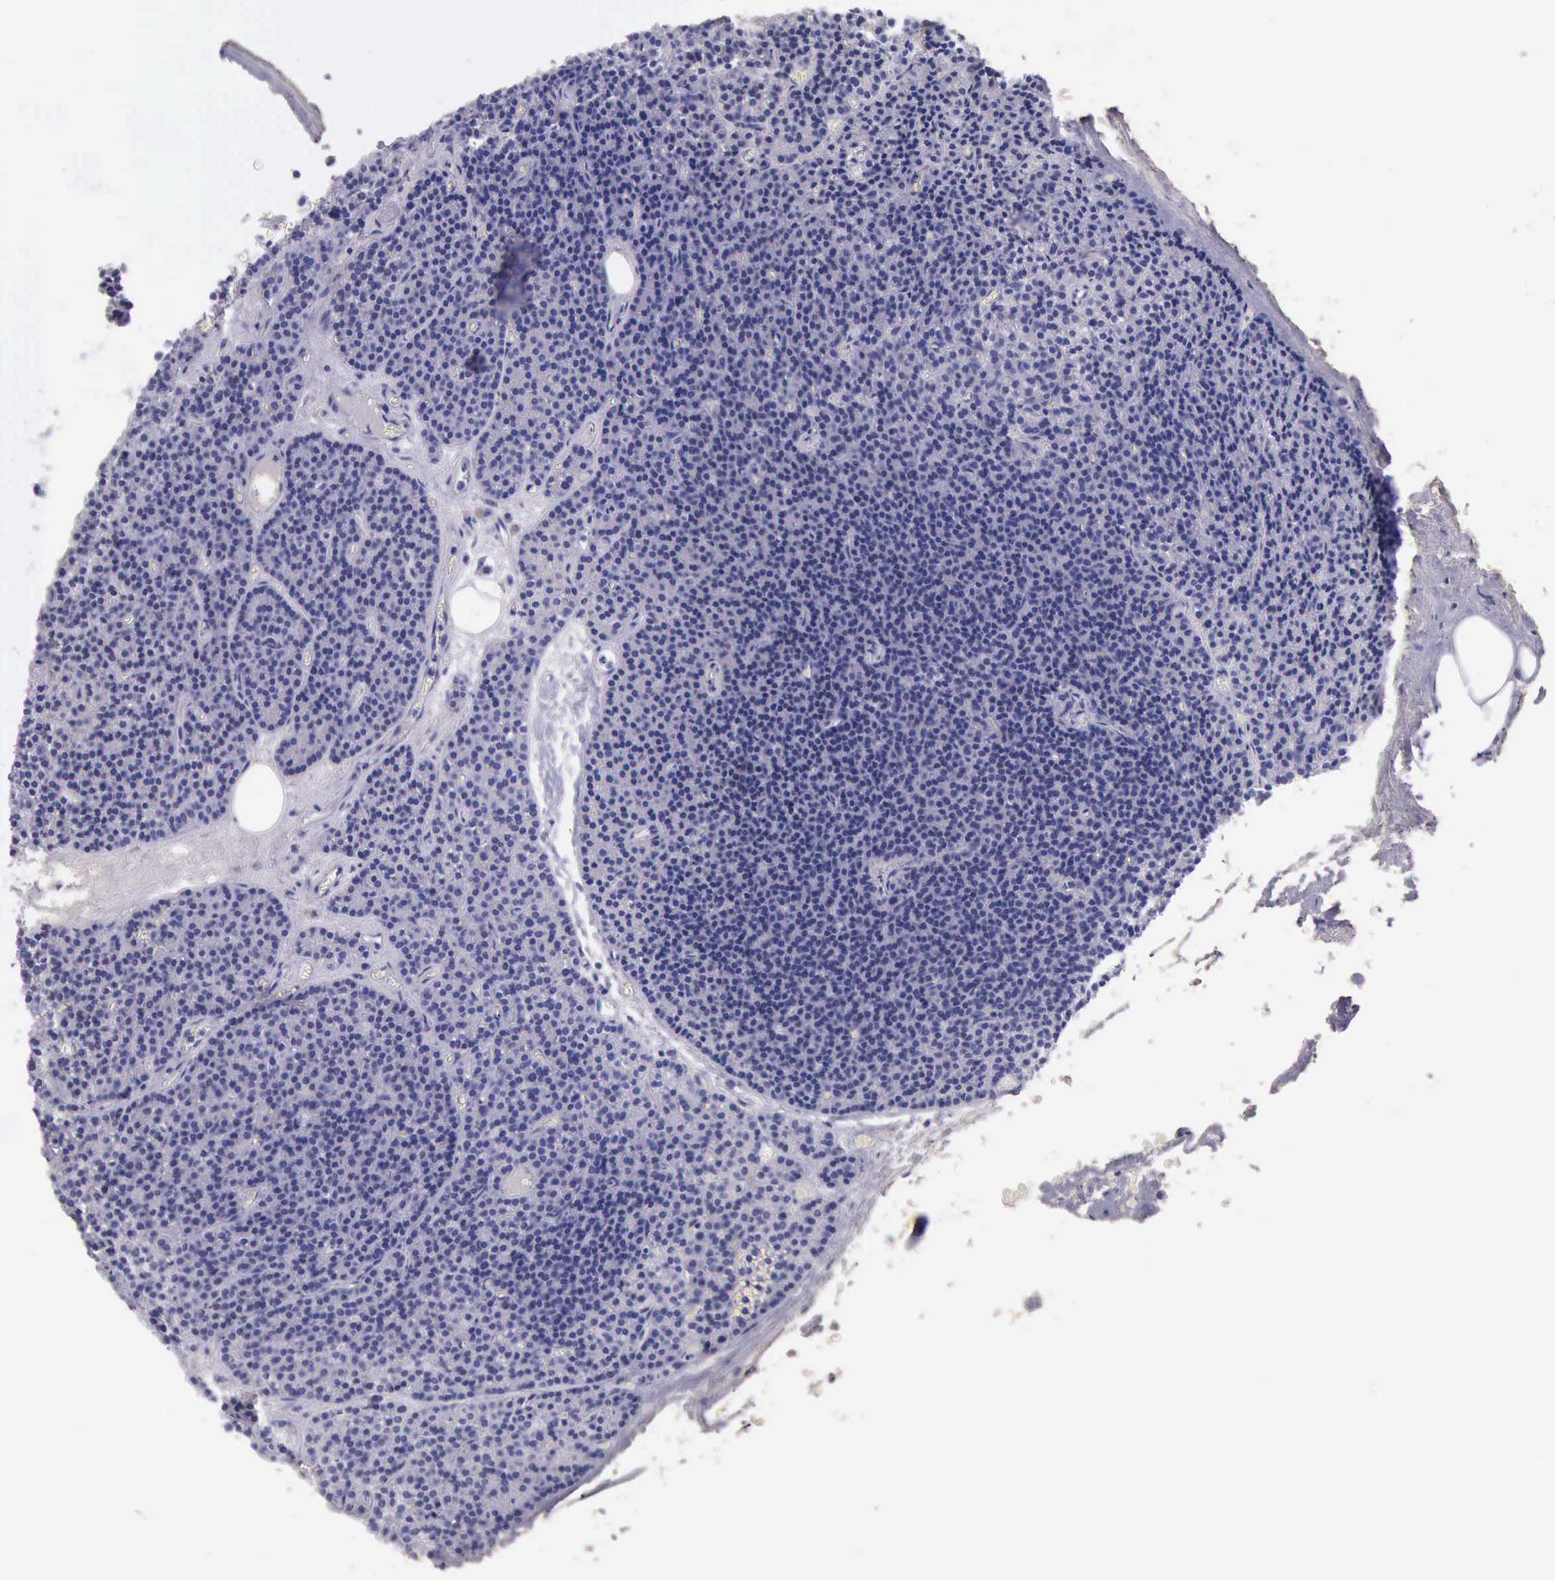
{"staining": {"intensity": "negative", "quantity": "none", "location": "none"}, "tissue": "parathyroid gland", "cell_type": "Glandular cells", "image_type": "normal", "snomed": [{"axis": "morphology", "description": "Normal tissue, NOS"}, {"axis": "topography", "description": "Parathyroid gland"}], "caption": "IHC image of normal parathyroid gland: parathyroid gland stained with DAB (3,3'-diaminobenzidine) demonstrates no significant protein staining in glandular cells.", "gene": "LRFN5", "patient": {"sex": "male", "age": 57}}